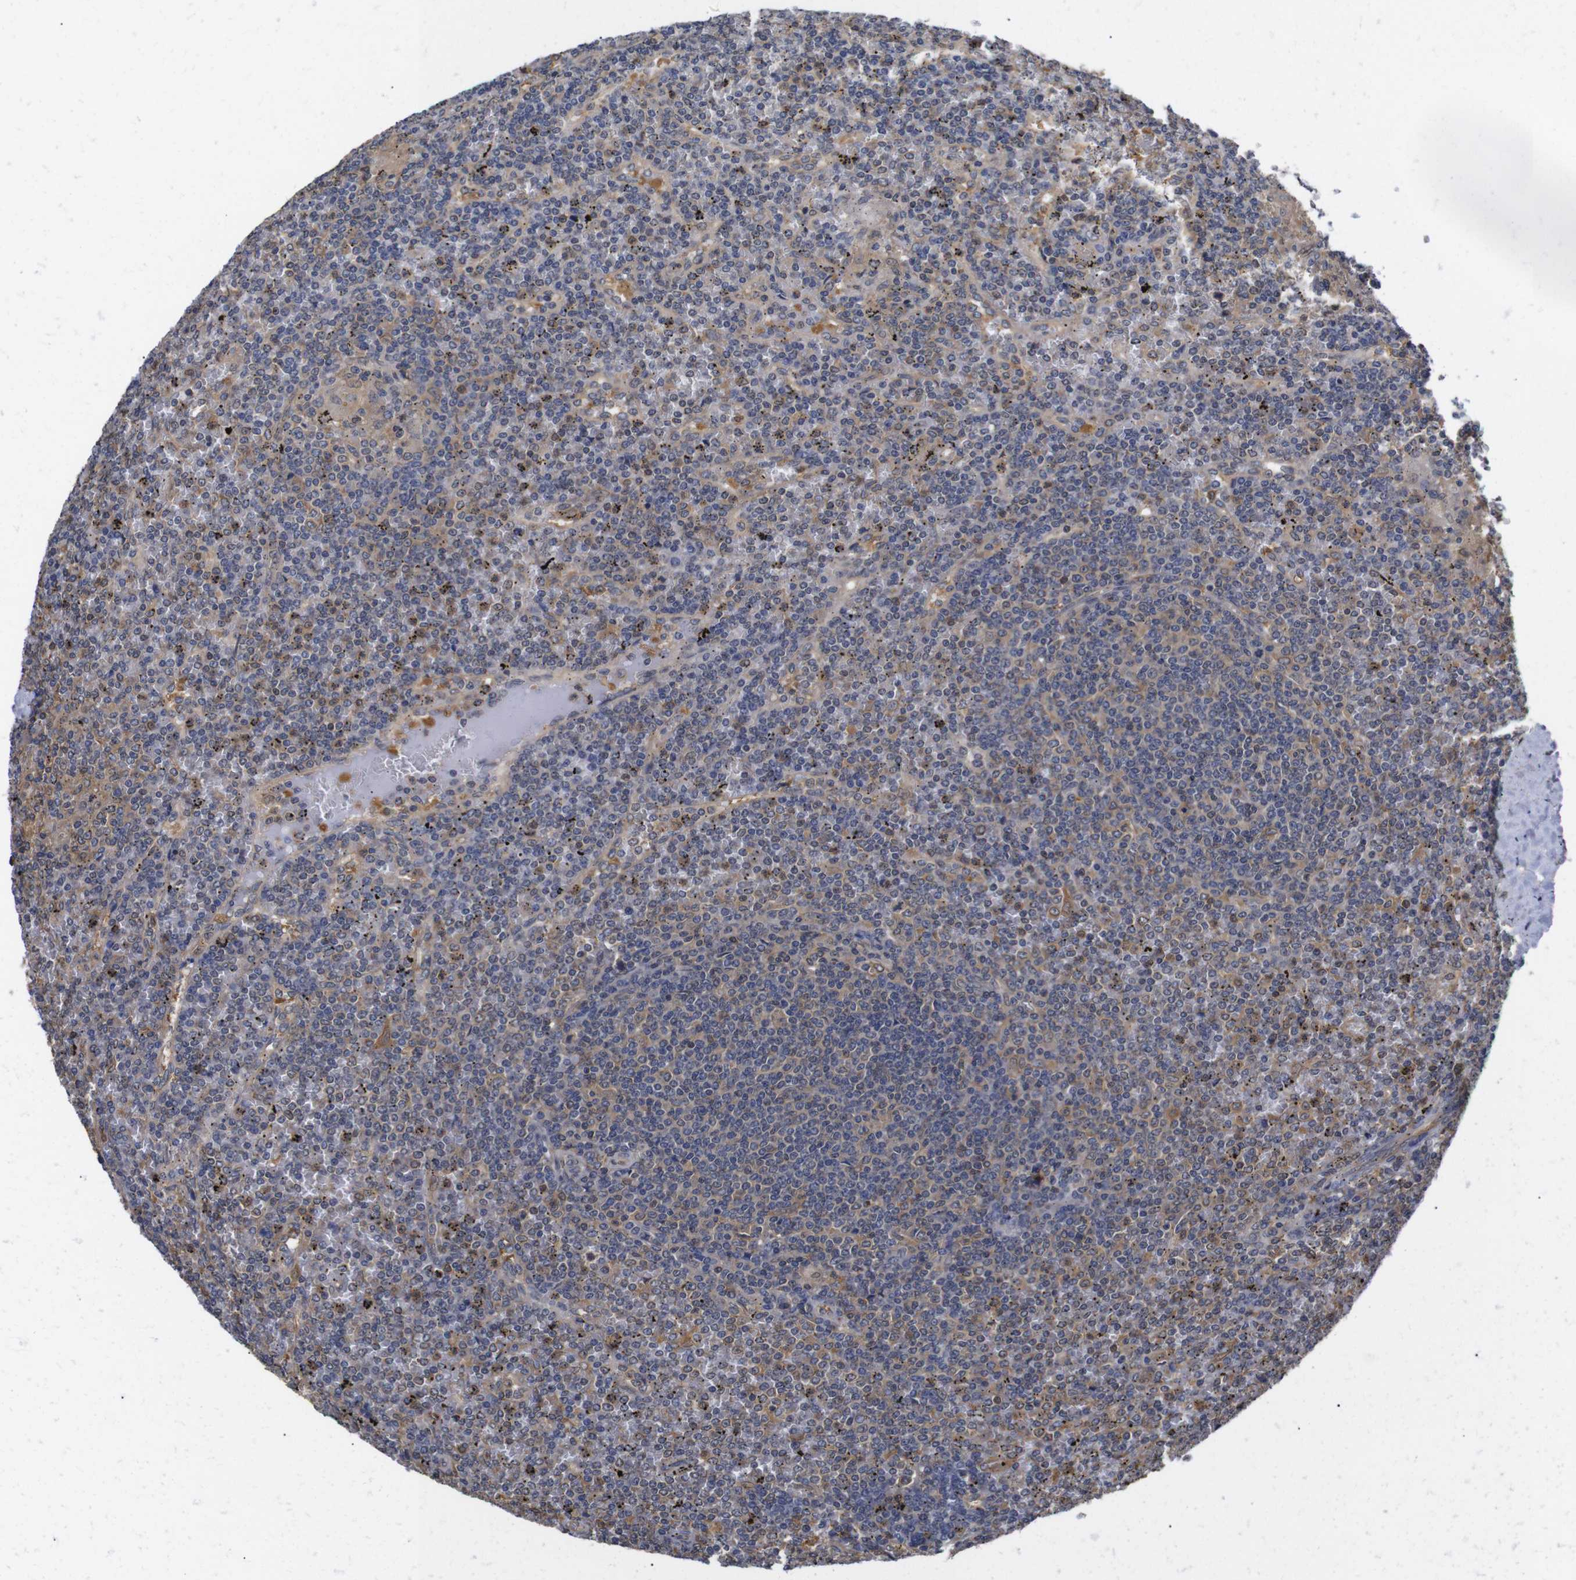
{"staining": {"intensity": "weak", "quantity": "25%-75%", "location": "cytoplasmic/membranous"}, "tissue": "lymphoma", "cell_type": "Tumor cells", "image_type": "cancer", "snomed": [{"axis": "morphology", "description": "Malignant lymphoma, non-Hodgkin's type, Low grade"}, {"axis": "topography", "description": "Spleen"}], "caption": "This photomicrograph shows lymphoma stained with immunohistochemistry to label a protein in brown. The cytoplasmic/membranous of tumor cells show weak positivity for the protein. Nuclei are counter-stained blue.", "gene": "LRRCC1", "patient": {"sex": "female", "age": 19}}